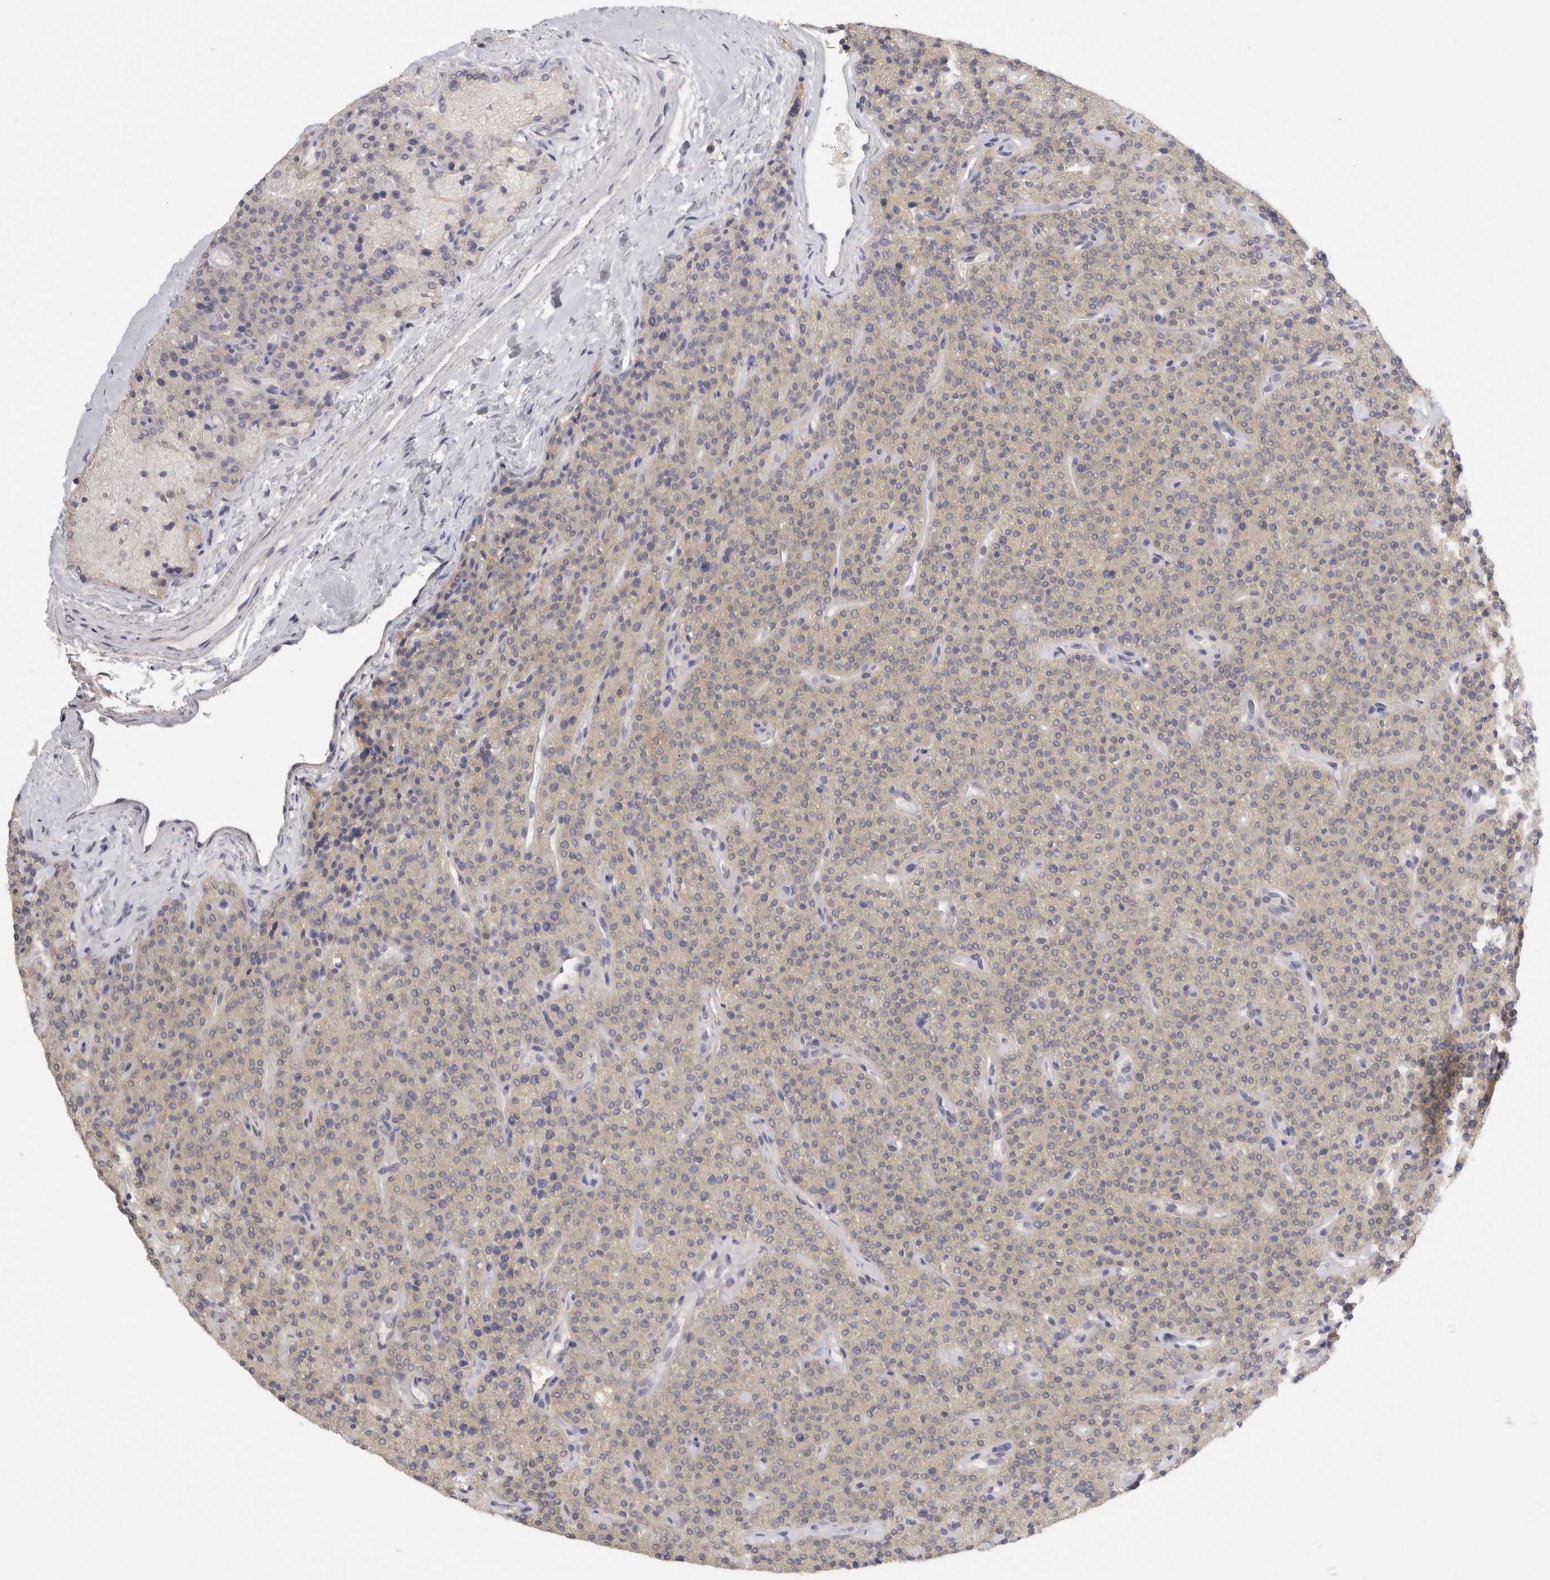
{"staining": {"intensity": "moderate", "quantity": "25%-75%", "location": "cytoplasmic/membranous"}, "tissue": "parathyroid gland", "cell_type": "Glandular cells", "image_type": "normal", "snomed": [{"axis": "morphology", "description": "Normal tissue, NOS"}, {"axis": "topography", "description": "Parathyroid gland"}], "caption": "Immunohistochemical staining of normal human parathyroid gland reveals 25%-75% levels of moderate cytoplasmic/membranous protein staining in about 25%-75% of glandular cells.", "gene": "PIGP", "patient": {"sex": "male", "age": 46}}